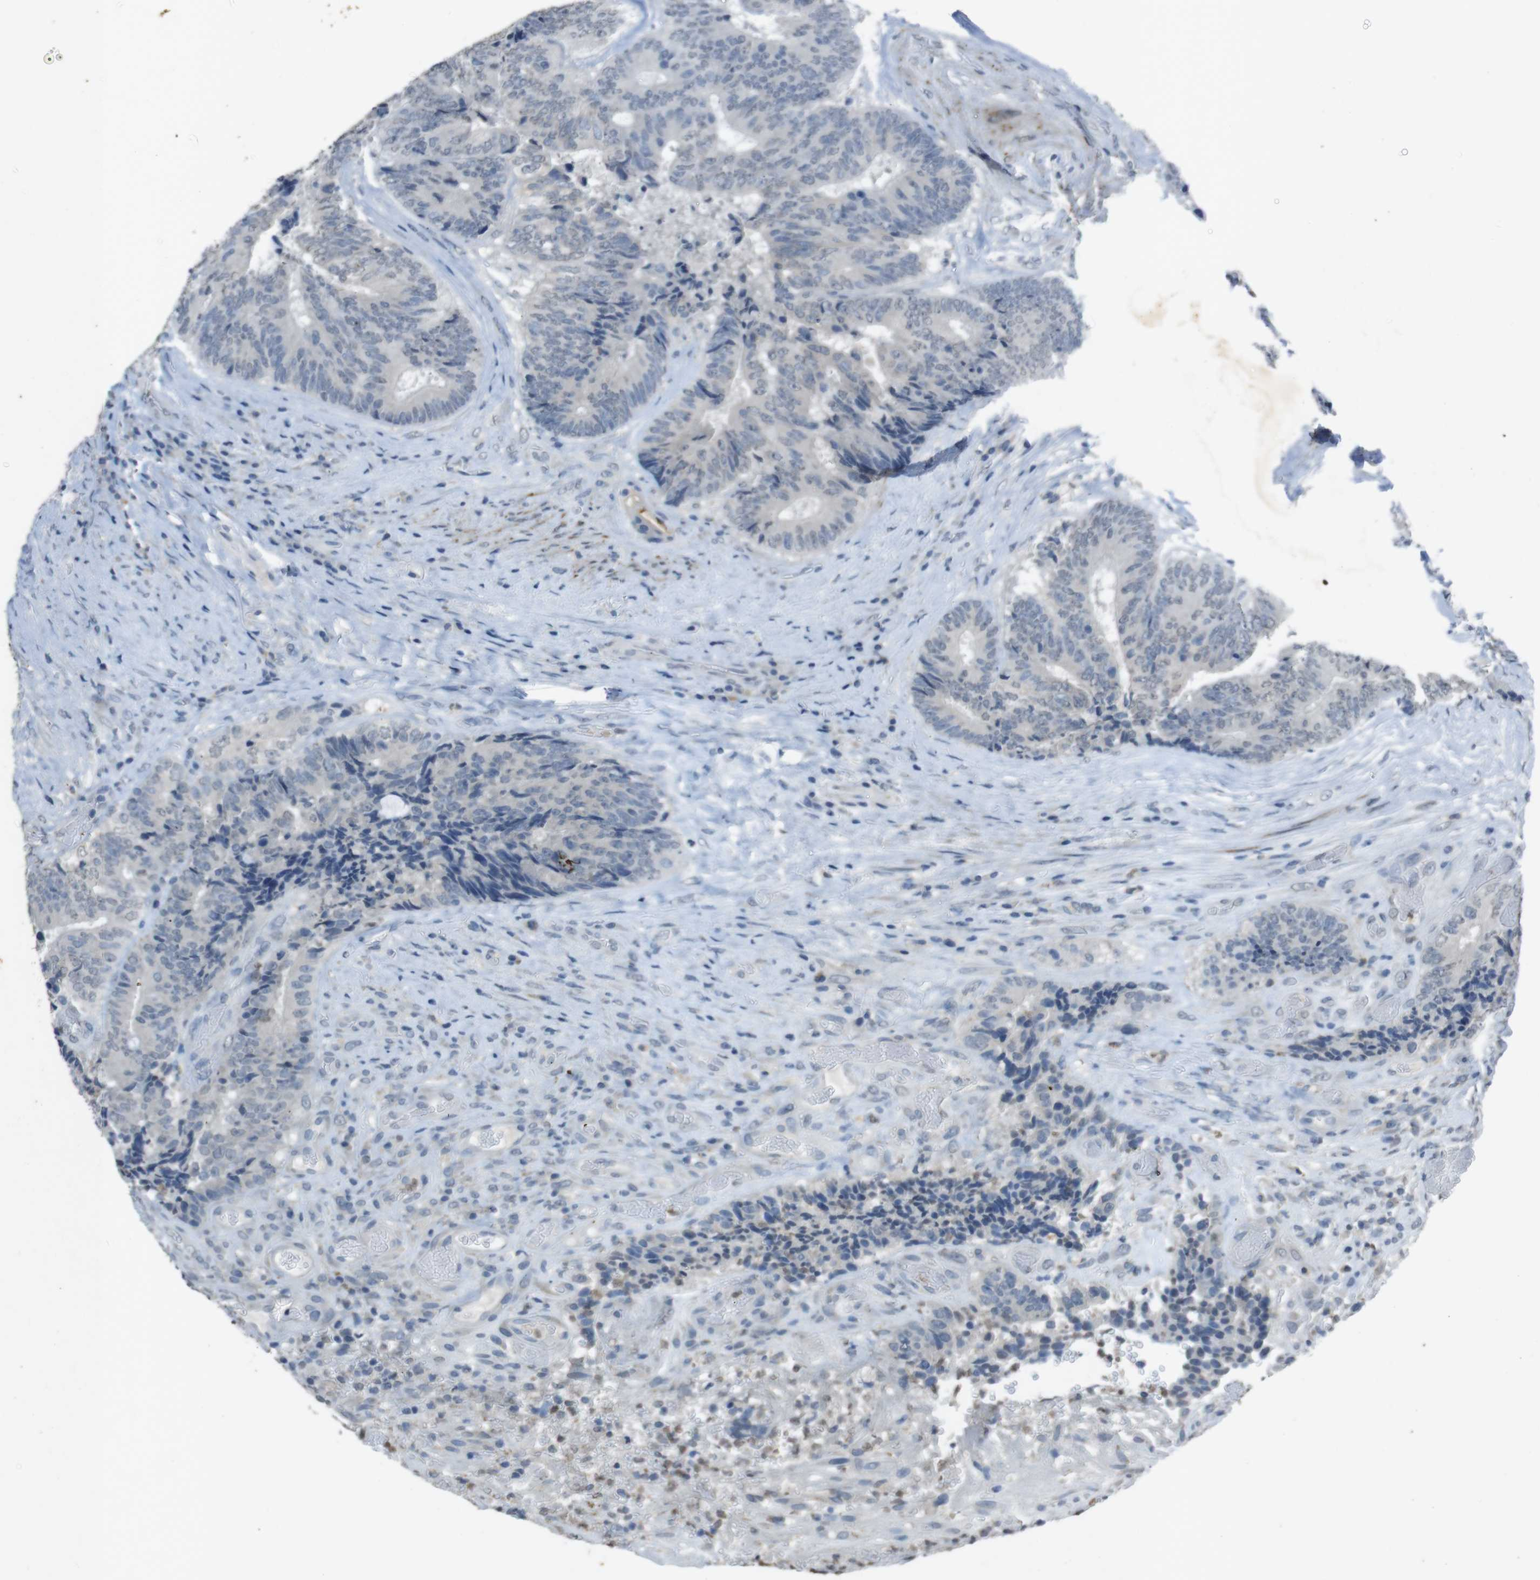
{"staining": {"intensity": "negative", "quantity": "none", "location": "none"}, "tissue": "colorectal cancer", "cell_type": "Tumor cells", "image_type": "cancer", "snomed": [{"axis": "morphology", "description": "Adenocarcinoma, NOS"}, {"axis": "topography", "description": "Rectum"}], "caption": "IHC of human colorectal cancer (adenocarcinoma) reveals no positivity in tumor cells.", "gene": "STBD1", "patient": {"sex": "male", "age": 72}}